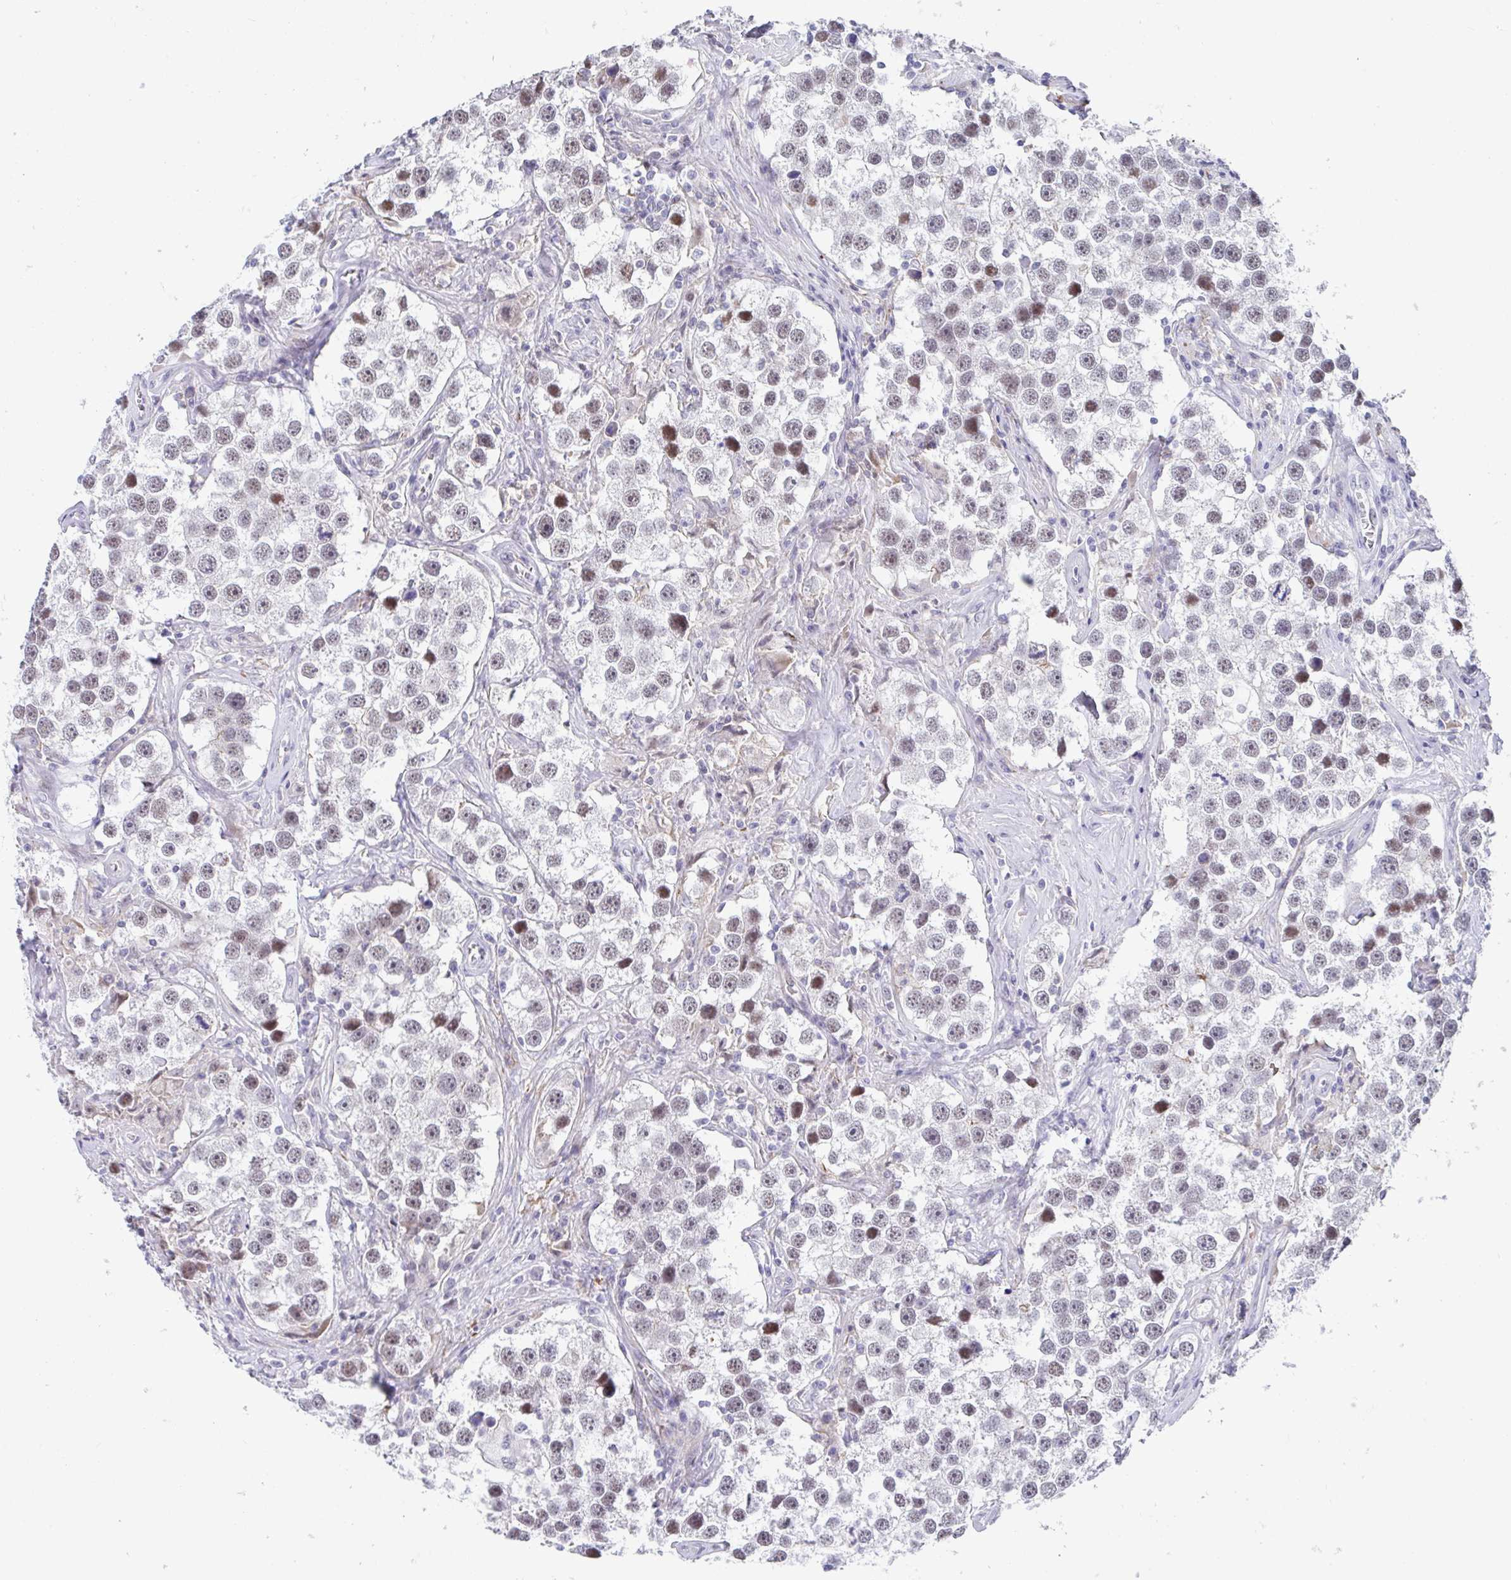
{"staining": {"intensity": "weak", "quantity": "25%-75%", "location": "nuclear"}, "tissue": "testis cancer", "cell_type": "Tumor cells", "image_type": "cancer", "snomed": [{"axis": "morphology", "description": "Seminoma, NOS"}, {"axis": "topography", "description": "Testis"}], "caption": "Weak nuclear expression is present in about 25%-75% of tumor cells in testis cancer.", "gene": "WDR72", "patient": {"sex": "male", "age": 49}}